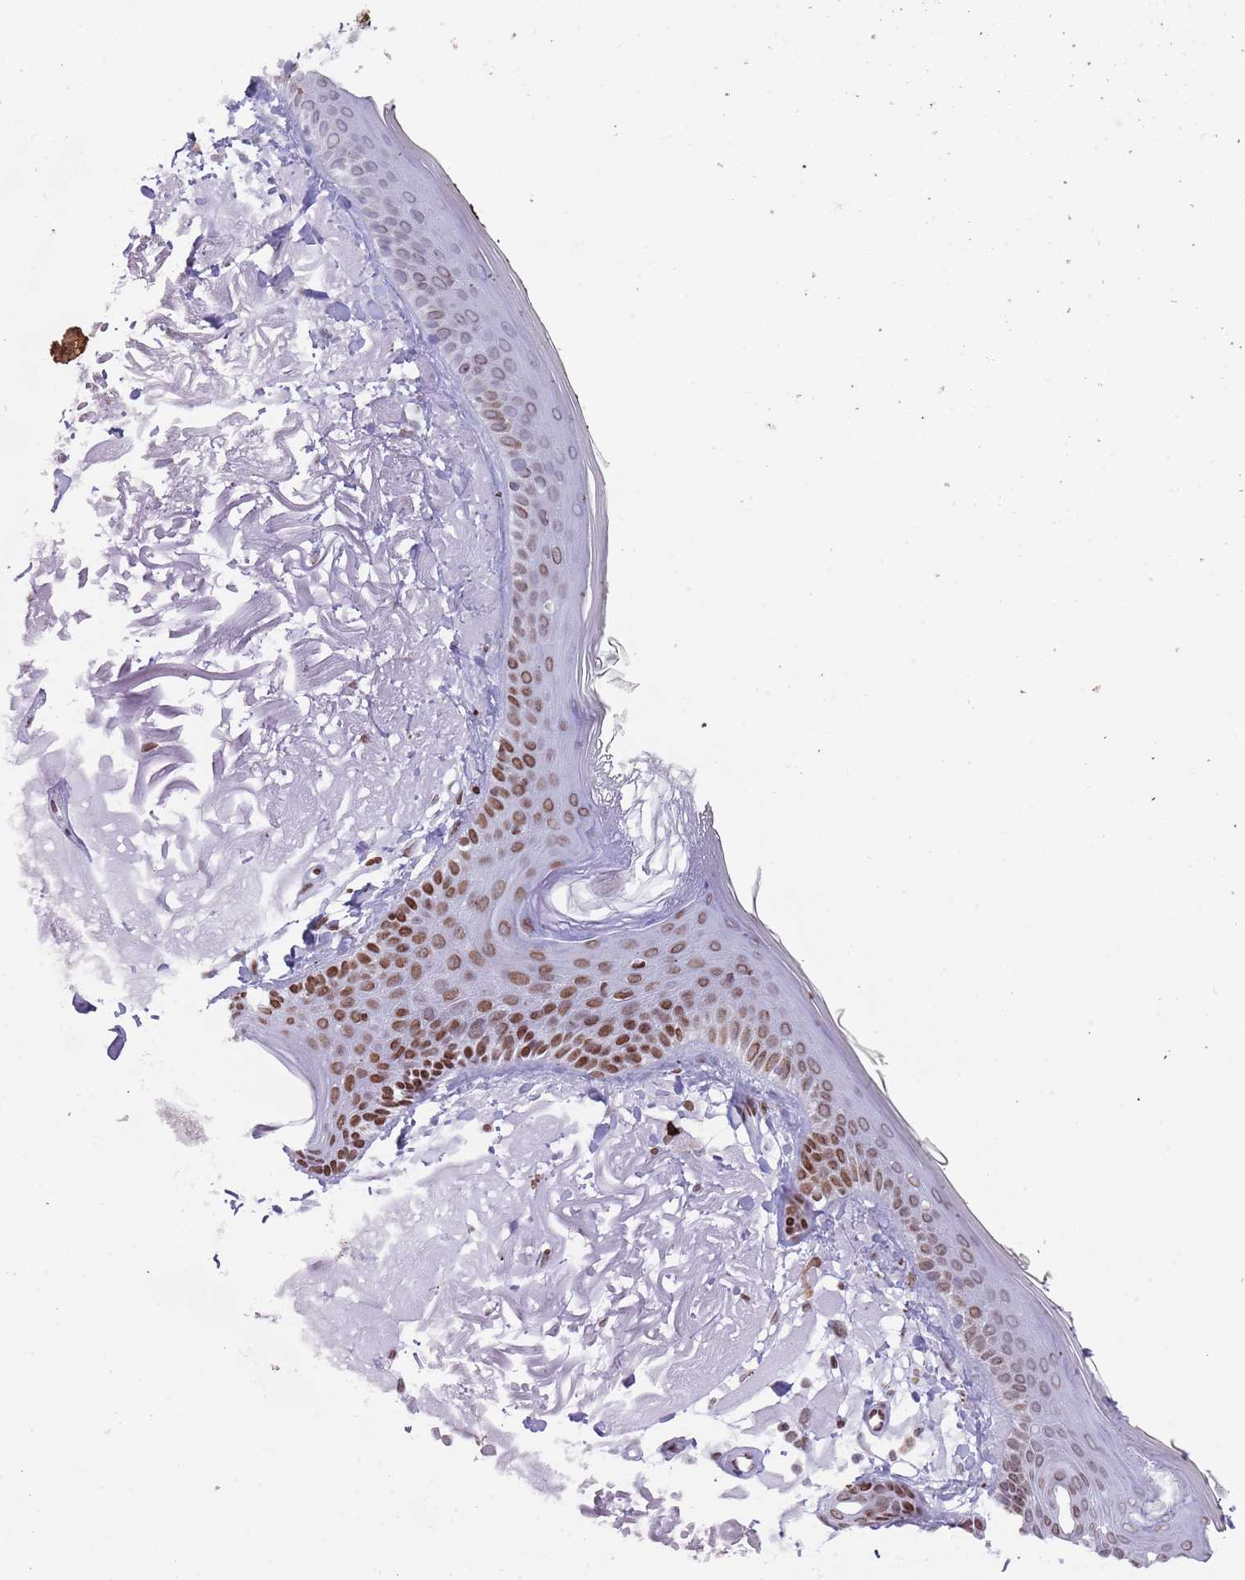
{"staining": {"intensity": "negative", "quantity": "none", "location": "none"}, "tissue": "skin", "cell_type": "Fibroblasts", "image_type": "normal", "snomed": [{"axis": "morphology", "description": "Normal tissue, NOS"}, {"axis": "topography", "description": "Skin"}, {"axis": "topography", "description": "Skeletal muscle"}], "caption": "Micrograph shows no significant protein positivity in fibroblasts of unremarkable skin. (DAB immunohistochemistry (IHC) with hematoxylin counter stain).", "gene": "ENSG00000285547", "patient": {"sex": "male", "age": 83}}